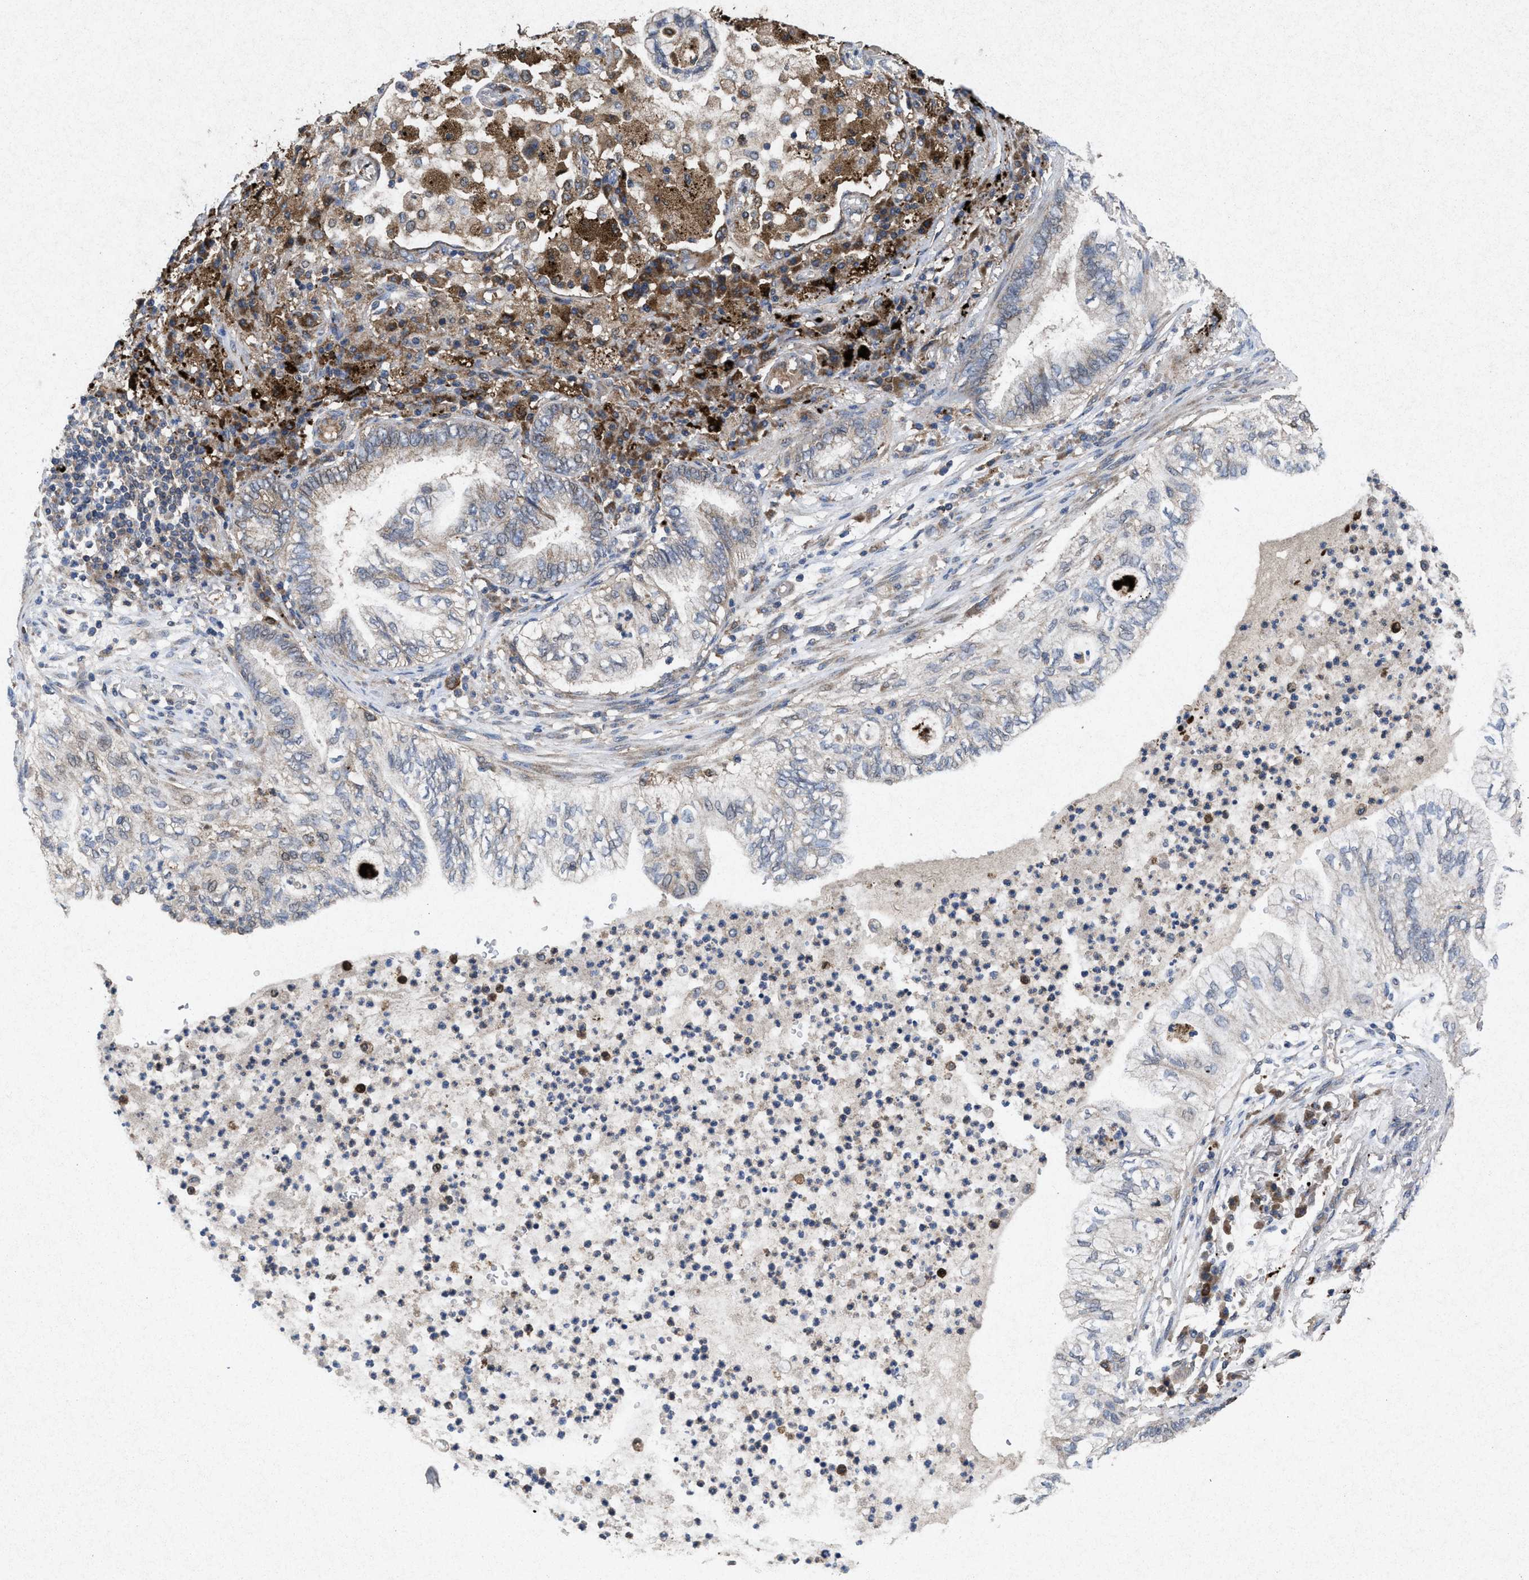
{"staining": {"intensity": "weak", "quantity": "<25%", "location": "cytoplasmic/membranous"}, "tissue": "lung cancer", "cell_type": "Tumor cells", "image_type": "cancer", "snomed": [{"axis": "morphology", "description": "Normal tissue, NOS"}, {"axis": "morphology", "description": "Adenocarcinoma, NOS"}, {"axis": "topography", "description": "Bronchus"}, {"axis": "topography", "description": "Lung"}], "caption": "High magnification brightfield microscopy of adenocarcinoma (lung) stained with DAB (3,3'-diaminobenzidine) (brown) and counterstained with hematoxylin (blue): tumor cells show no significant expression.", "gene": "MSI2", "patient": {"sex": "female", "age": 70}}